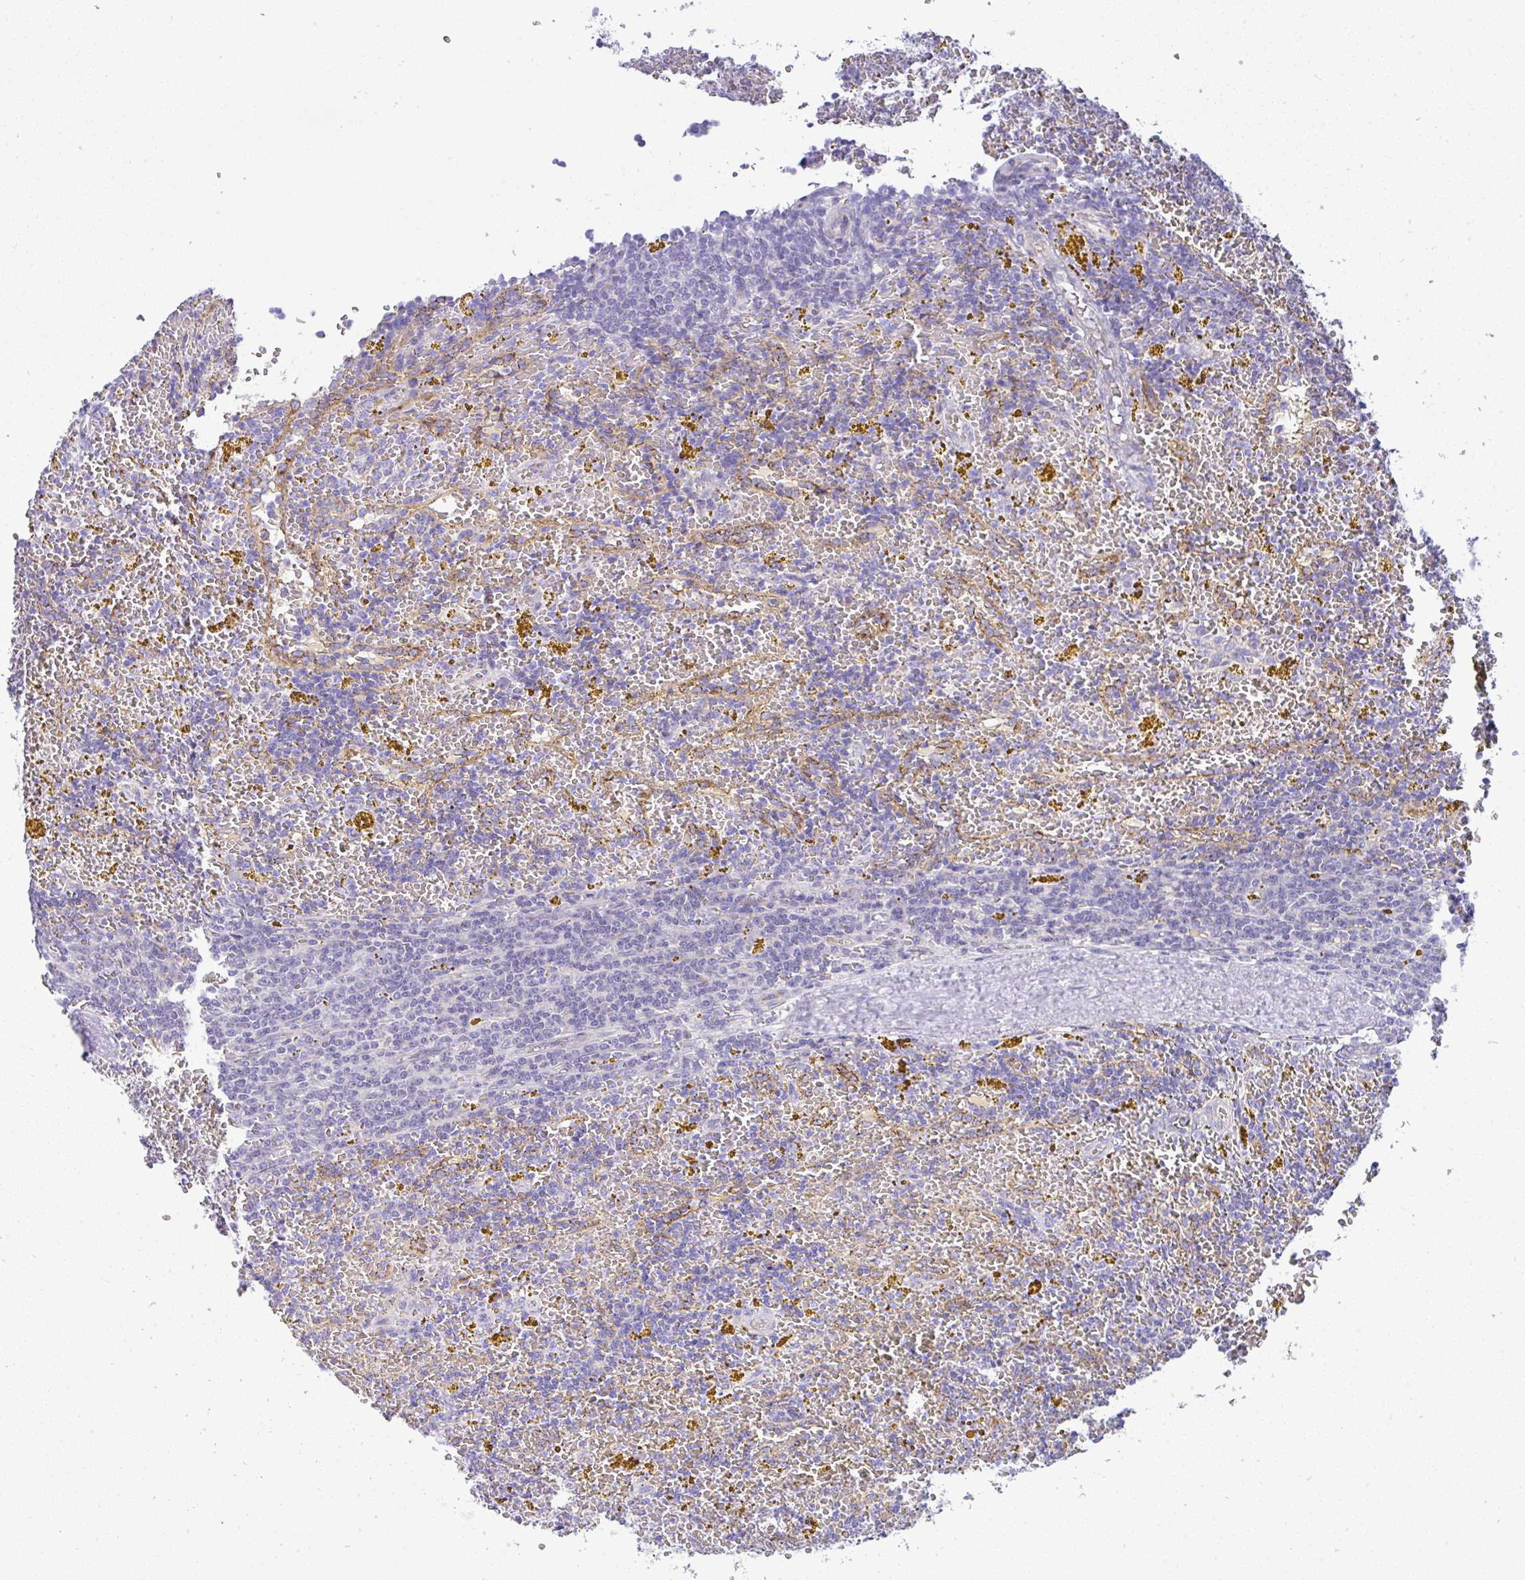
{"staining": {"intensity": "negative", "quantity": "none", "location": "none"}, "tissue": "lymphoma", "cell_type": "Tumor cells", "image_type": "cancer", "snomed": [{"axis": "morphology", "description": "Malignant lymphoma, non-Hodgkin's type, Low grade"}, {"axis": "topography", "description": "Spleen"}, {"axis": "topography", "description": "Lymph node"}], "caption": "A photomicrograph of human low-grade malignant lymphoma, non-Hodgkin's type is negative for staining in tumor cells.", "gene": "FAM177A1", "patient": {"sex": "female", "age": 66}}